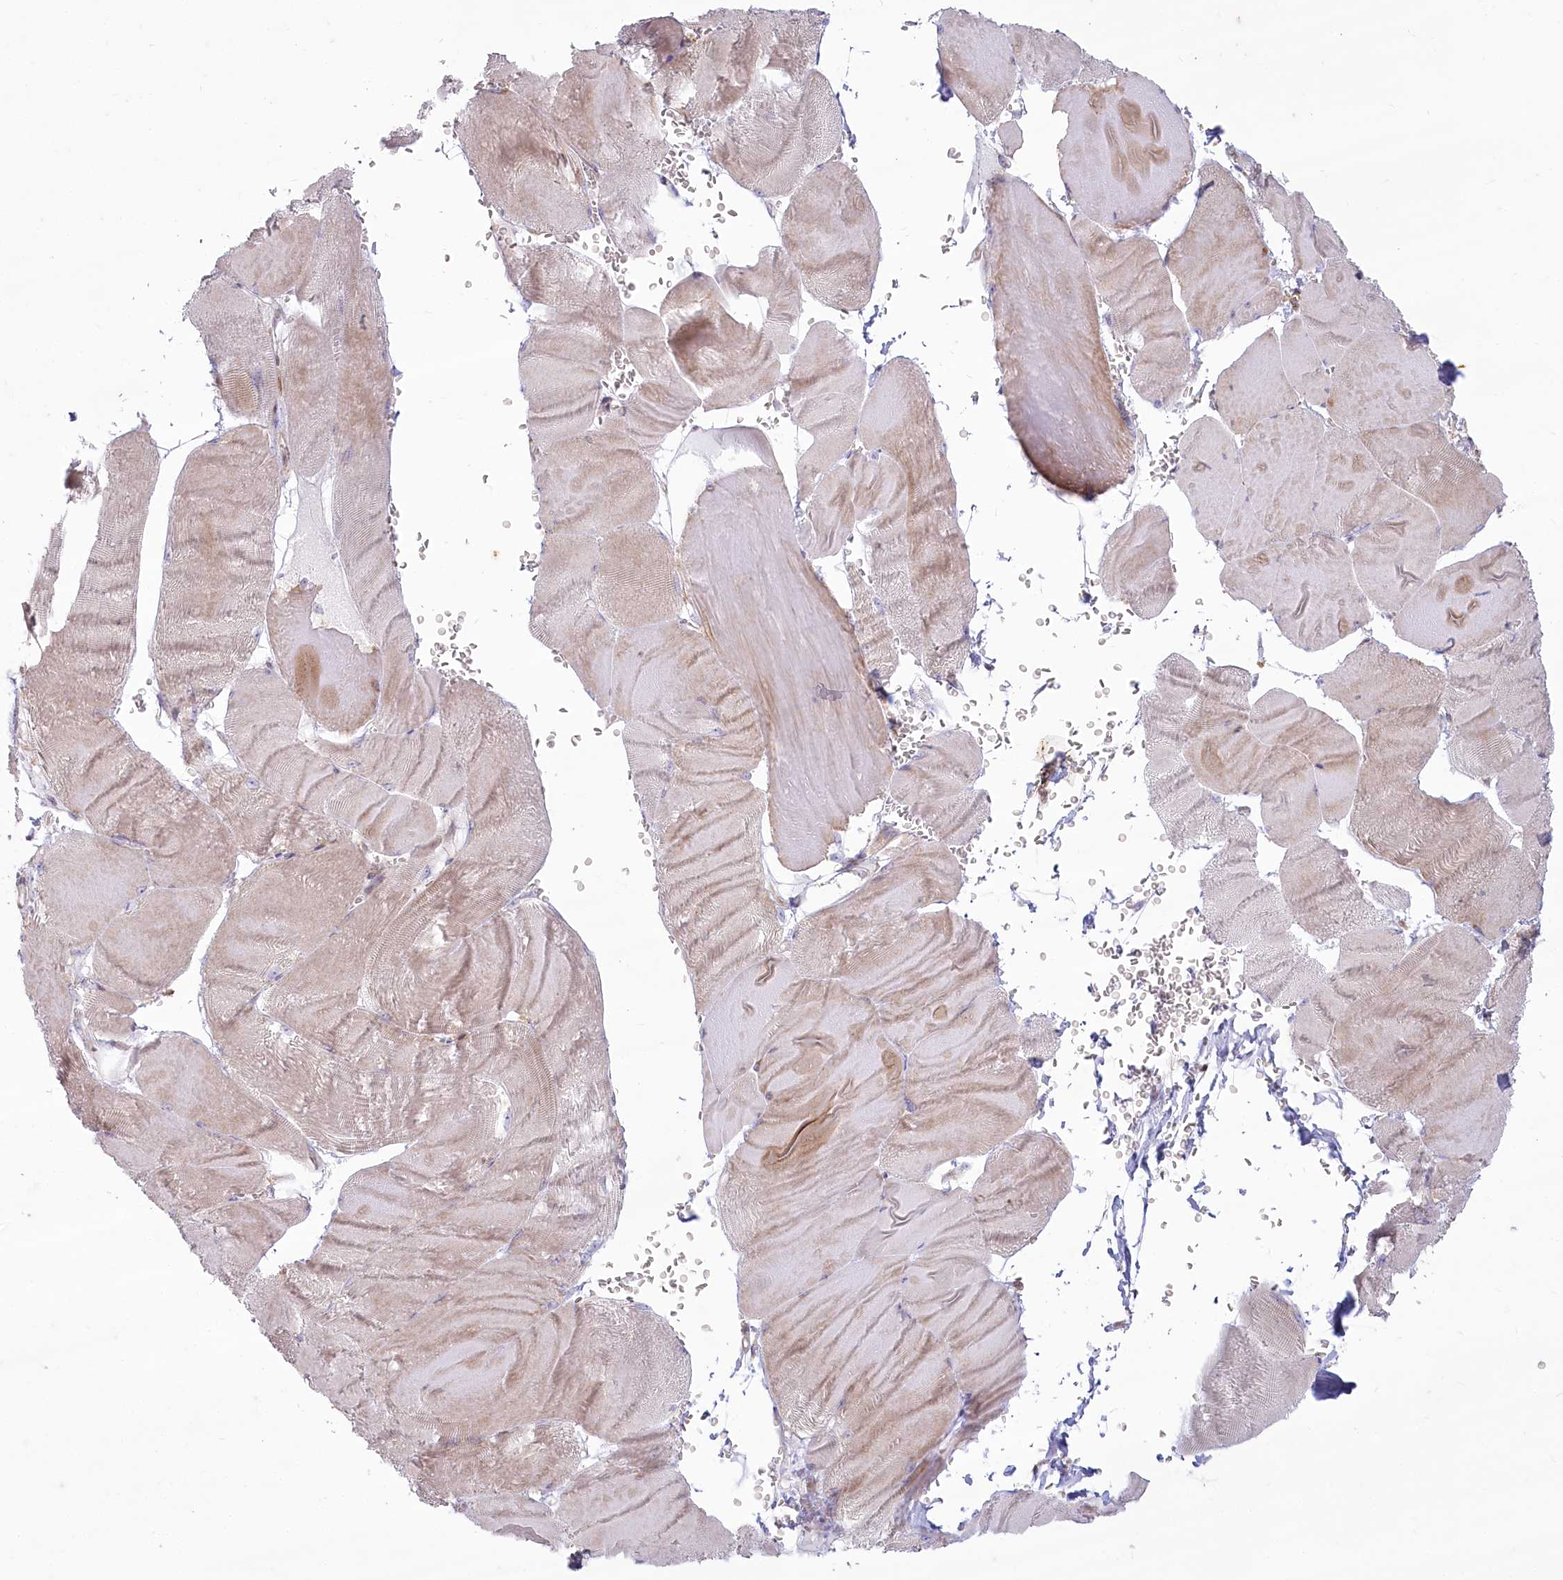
{"staining": {"intensity": "weak", "quantity": ">75%", "location": "cytoplasmic/membranous"}, "tissue": "skeletal muscle", "cell_type": "Myocytes", "image_type": "normal", "snomed": [{"axis": "morphology", "description": "Normal tissue, NOS"}, {"axis": "morphology", "description": "Basal cell carcinoma"}, {"axis": "topography", "description": "Skeletal muscle"}], "caption": "Weak cytoplasmic/membranous positivity for a protein is identified in about >75% of myocytes of unremarkable skeletal muscle using immunohistochemistry.", "gene": "MTG1", "patient": {"sex": "female", "age": 64}}